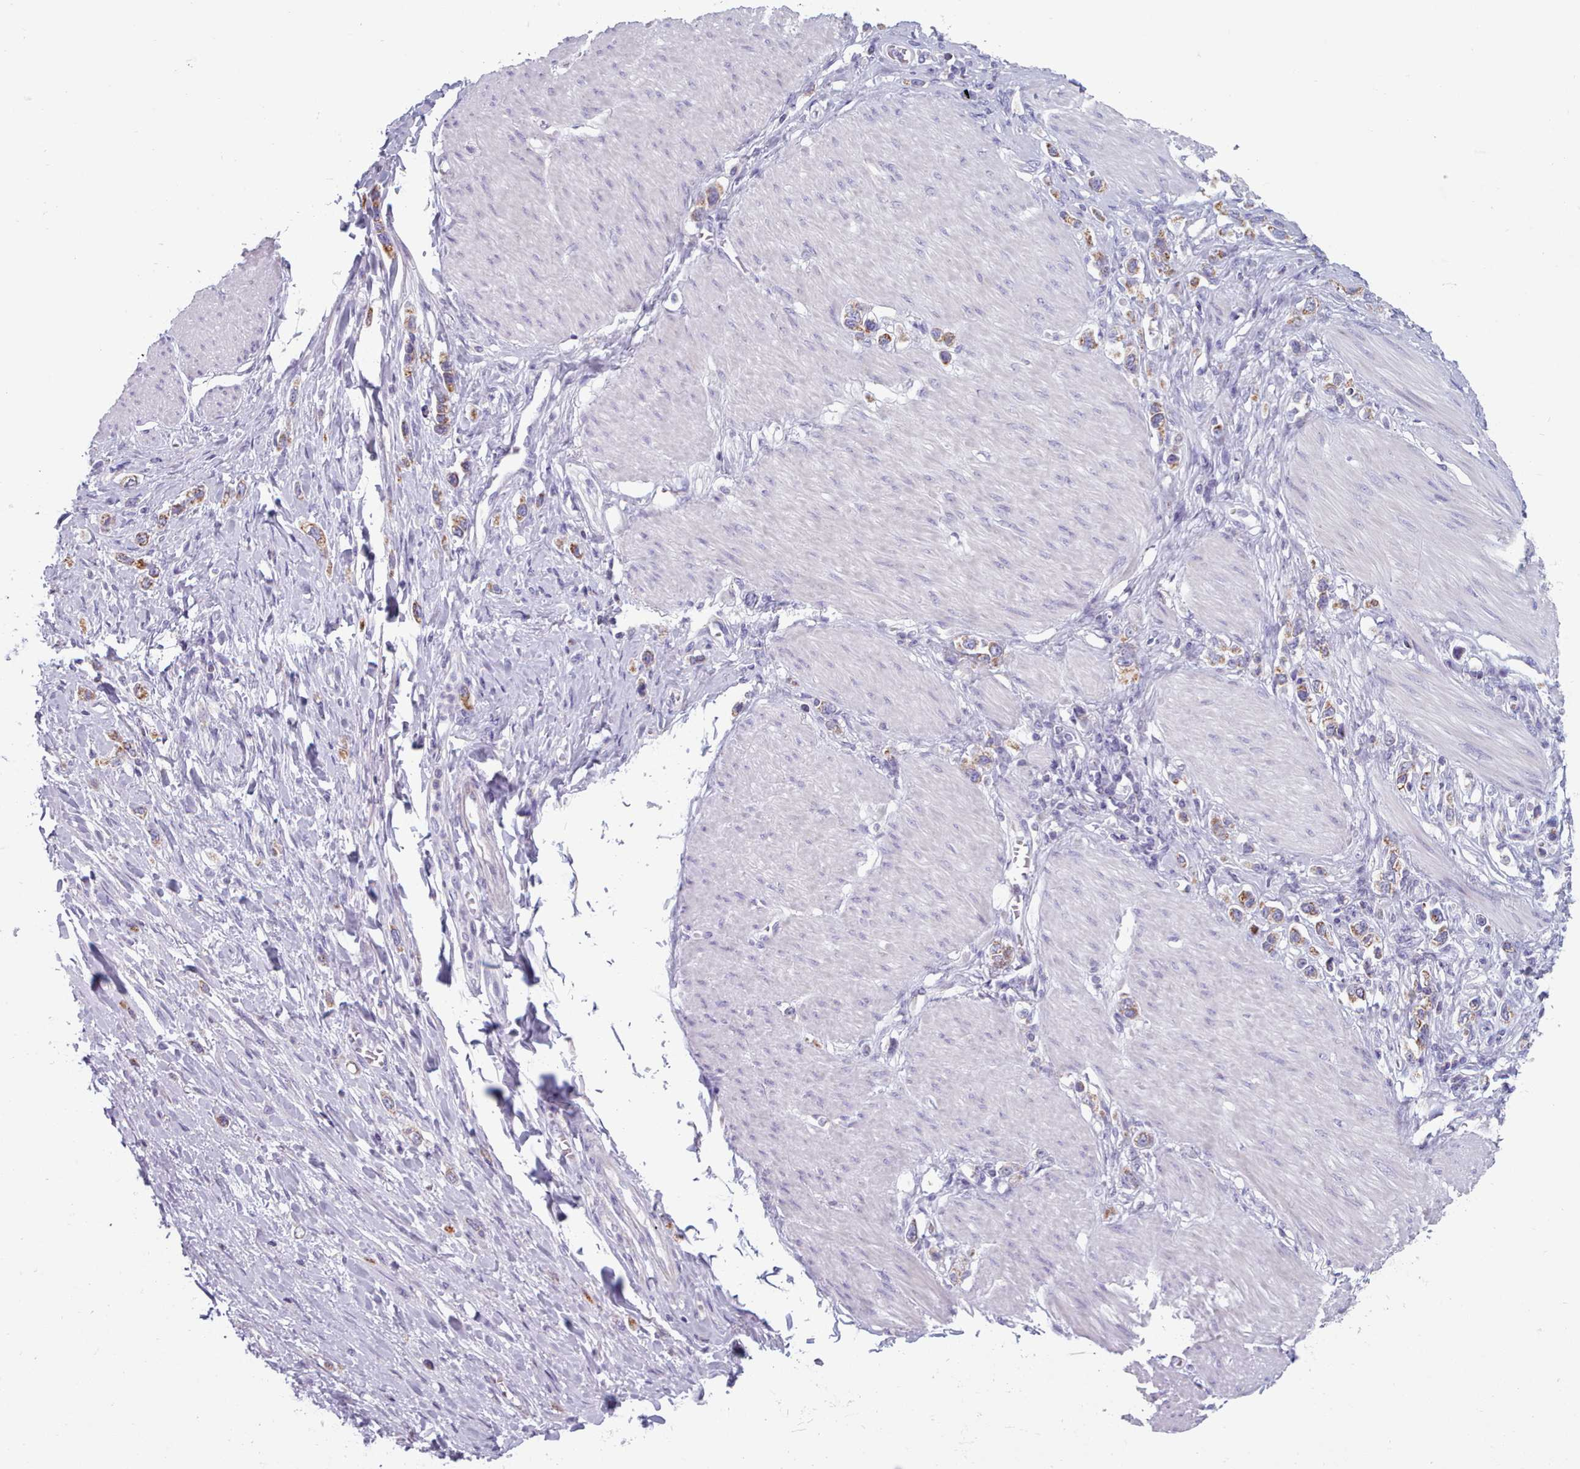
{"staining": {"intensity": "moderate", "quantity": ">75%", "location": "cytoplasmic/membranous"}, "tissue": "stomach cancer", "cell_type": "Tumor cells", "image_type": "cancer", "snomed": [{"axis": "morphology", "description": "Adenocarcinoma, NOS"}, {"axis": "topography", "description": "Stomach"}], "caption": "This image displays immunohistochemistry staining of stomach adenocarcinoma, with medium moderate cytoplasmic/membranous staining in about >75% of tumor cells.", "gene": "FAM170B", "patient": {"sex": "female", "age": 65}}